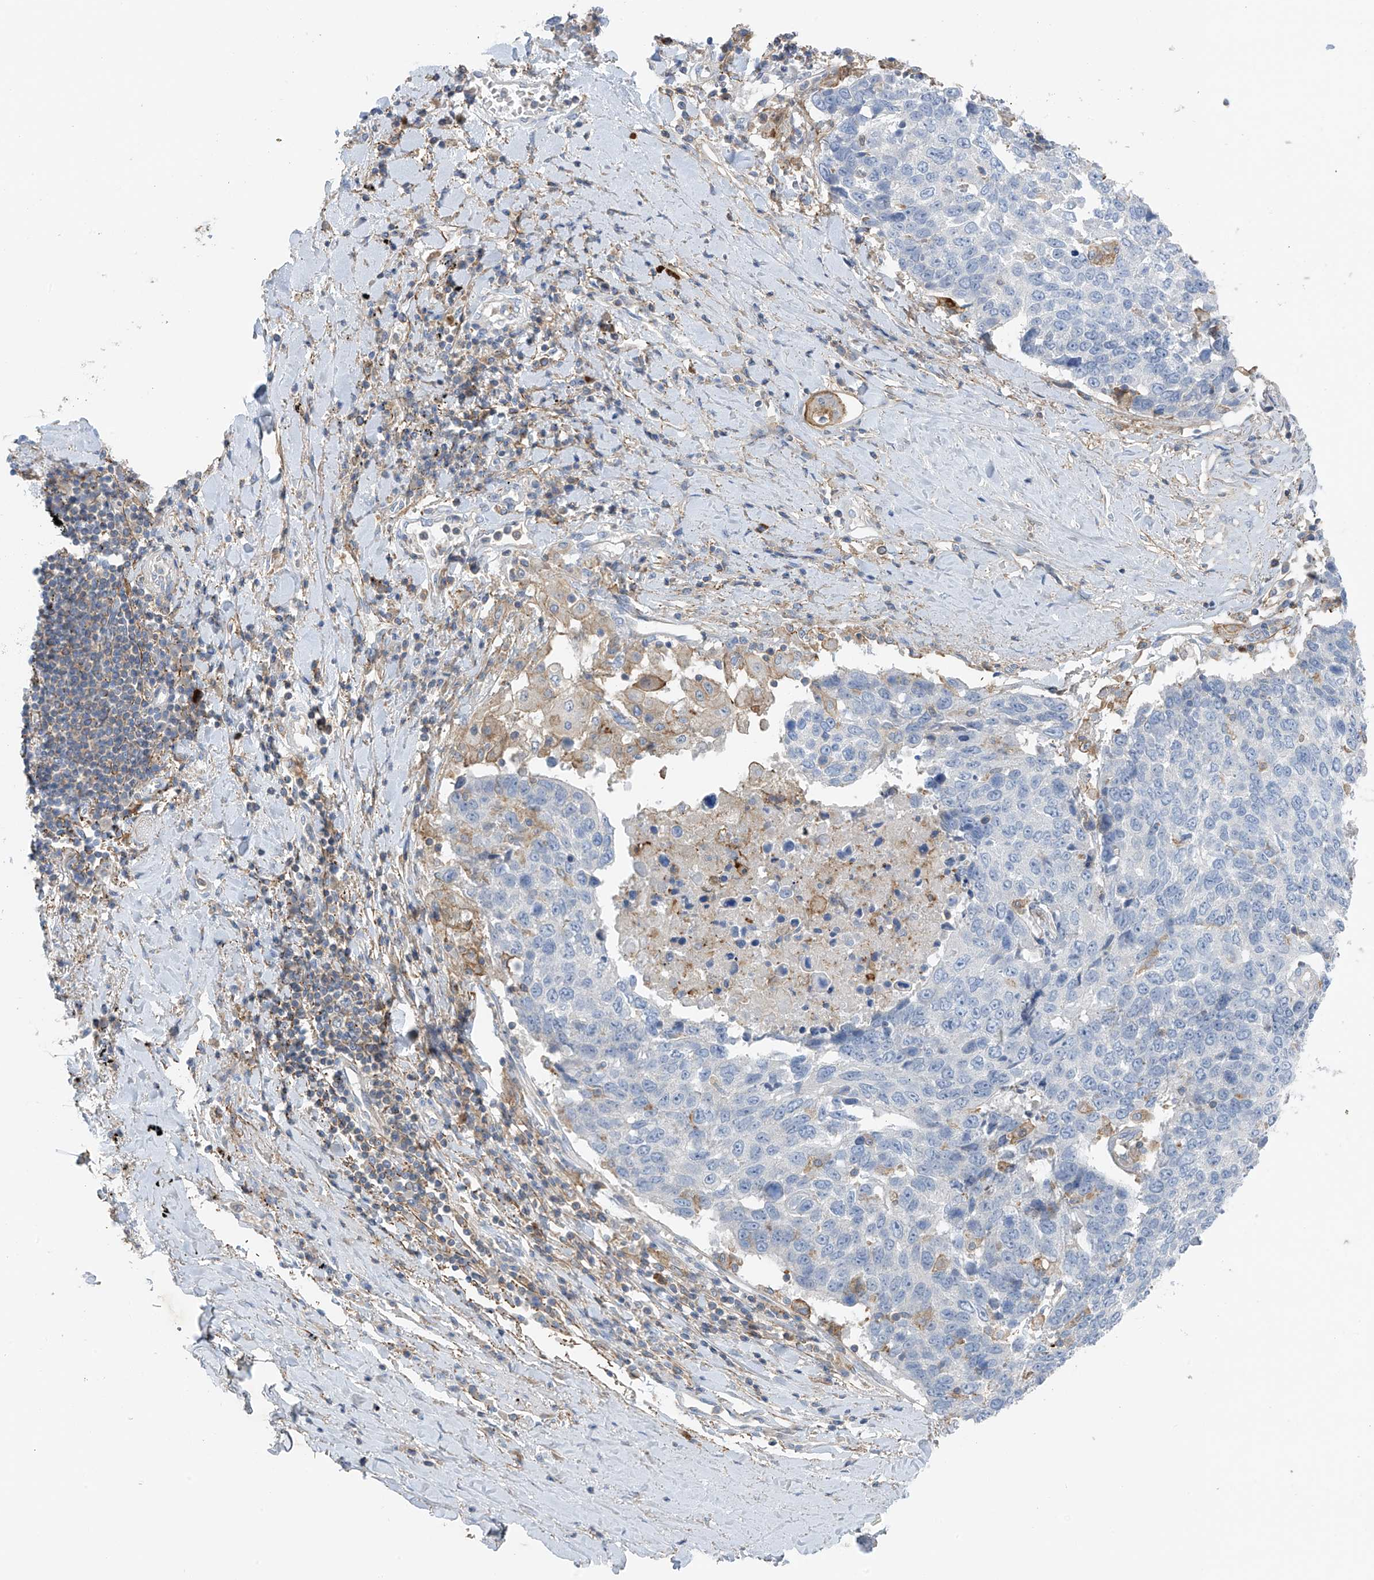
{"staining": {"intensity": "negative", "quantity": "none", "location": "none"}, "tissue": "lung cancer", "cell_type": "Tumor cells", "image_type": "cancer", "snomed": [{"axis": "morphology", "description": "Squamous cell carcinoma, NOS"}, {"axis": "topography", "description": "Lung"}], "caption": "This is a histopathology image of IHC staining of squamous cell carcinoma (lung), which shows no staining in tumor cells.", "gene": "NALCN", "patient": {"sex": "male", "age": 66}}